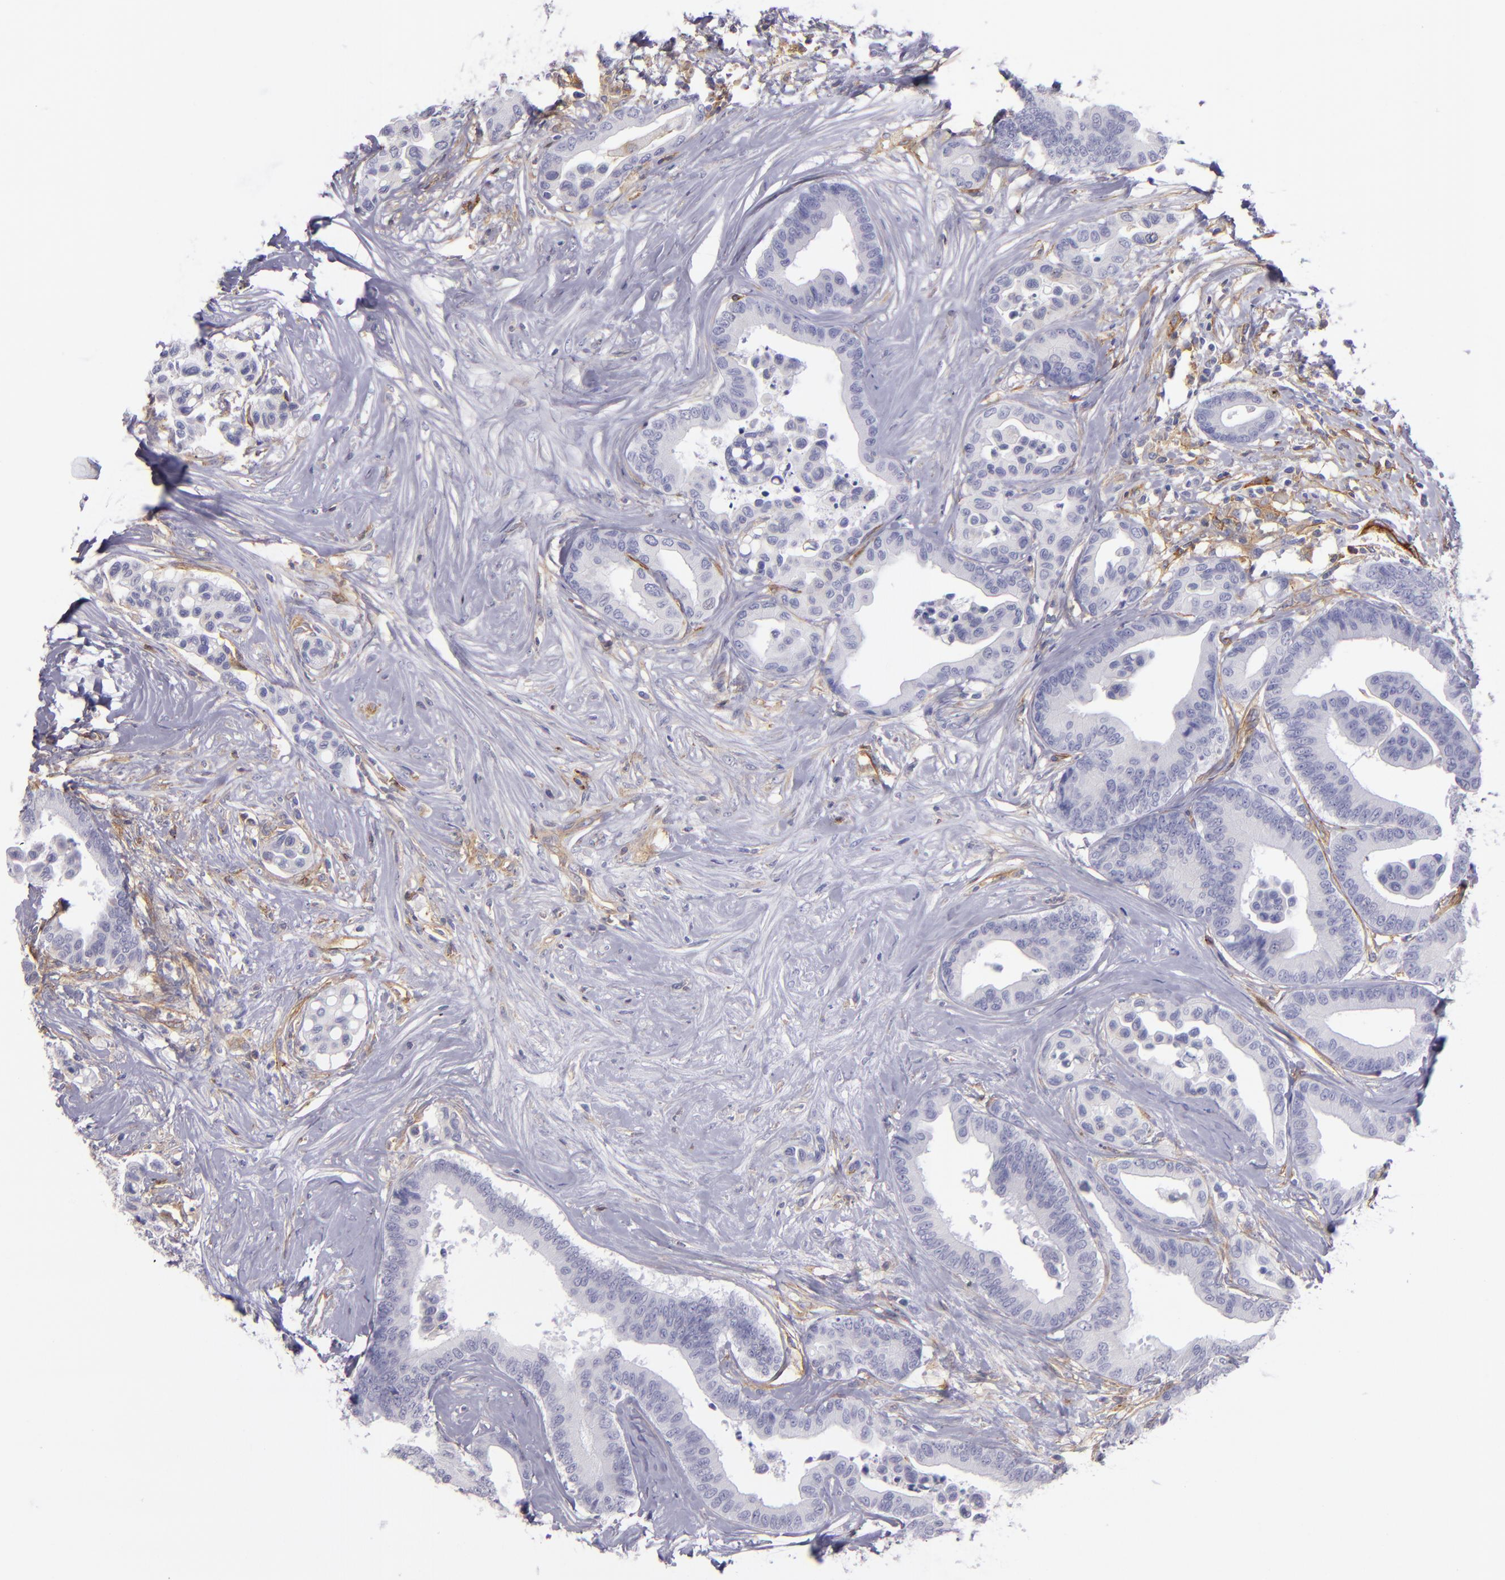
{"staining": {"intensity": "negative", "quantity": "none", "location": "none"}, "tissue": "colorectal cancer", "cell_type": "Tumor cells", "image_type": "cancer", "snomed": [{"axis": "morphology", "description": "Adenocarcinoma, NOS"}, {"axis": "topography", "description": "Colon"}], "caption": "Tumor cells show no significant staining in colorectal adenocarcinoma. (Stains: DAB immunohistochemistry with hematoxylin counter stain, Microscopy: brightfield microscopy at high magnification).", "gene": "ENTPD1", "patient": {"sex": "male", "age": 82}}